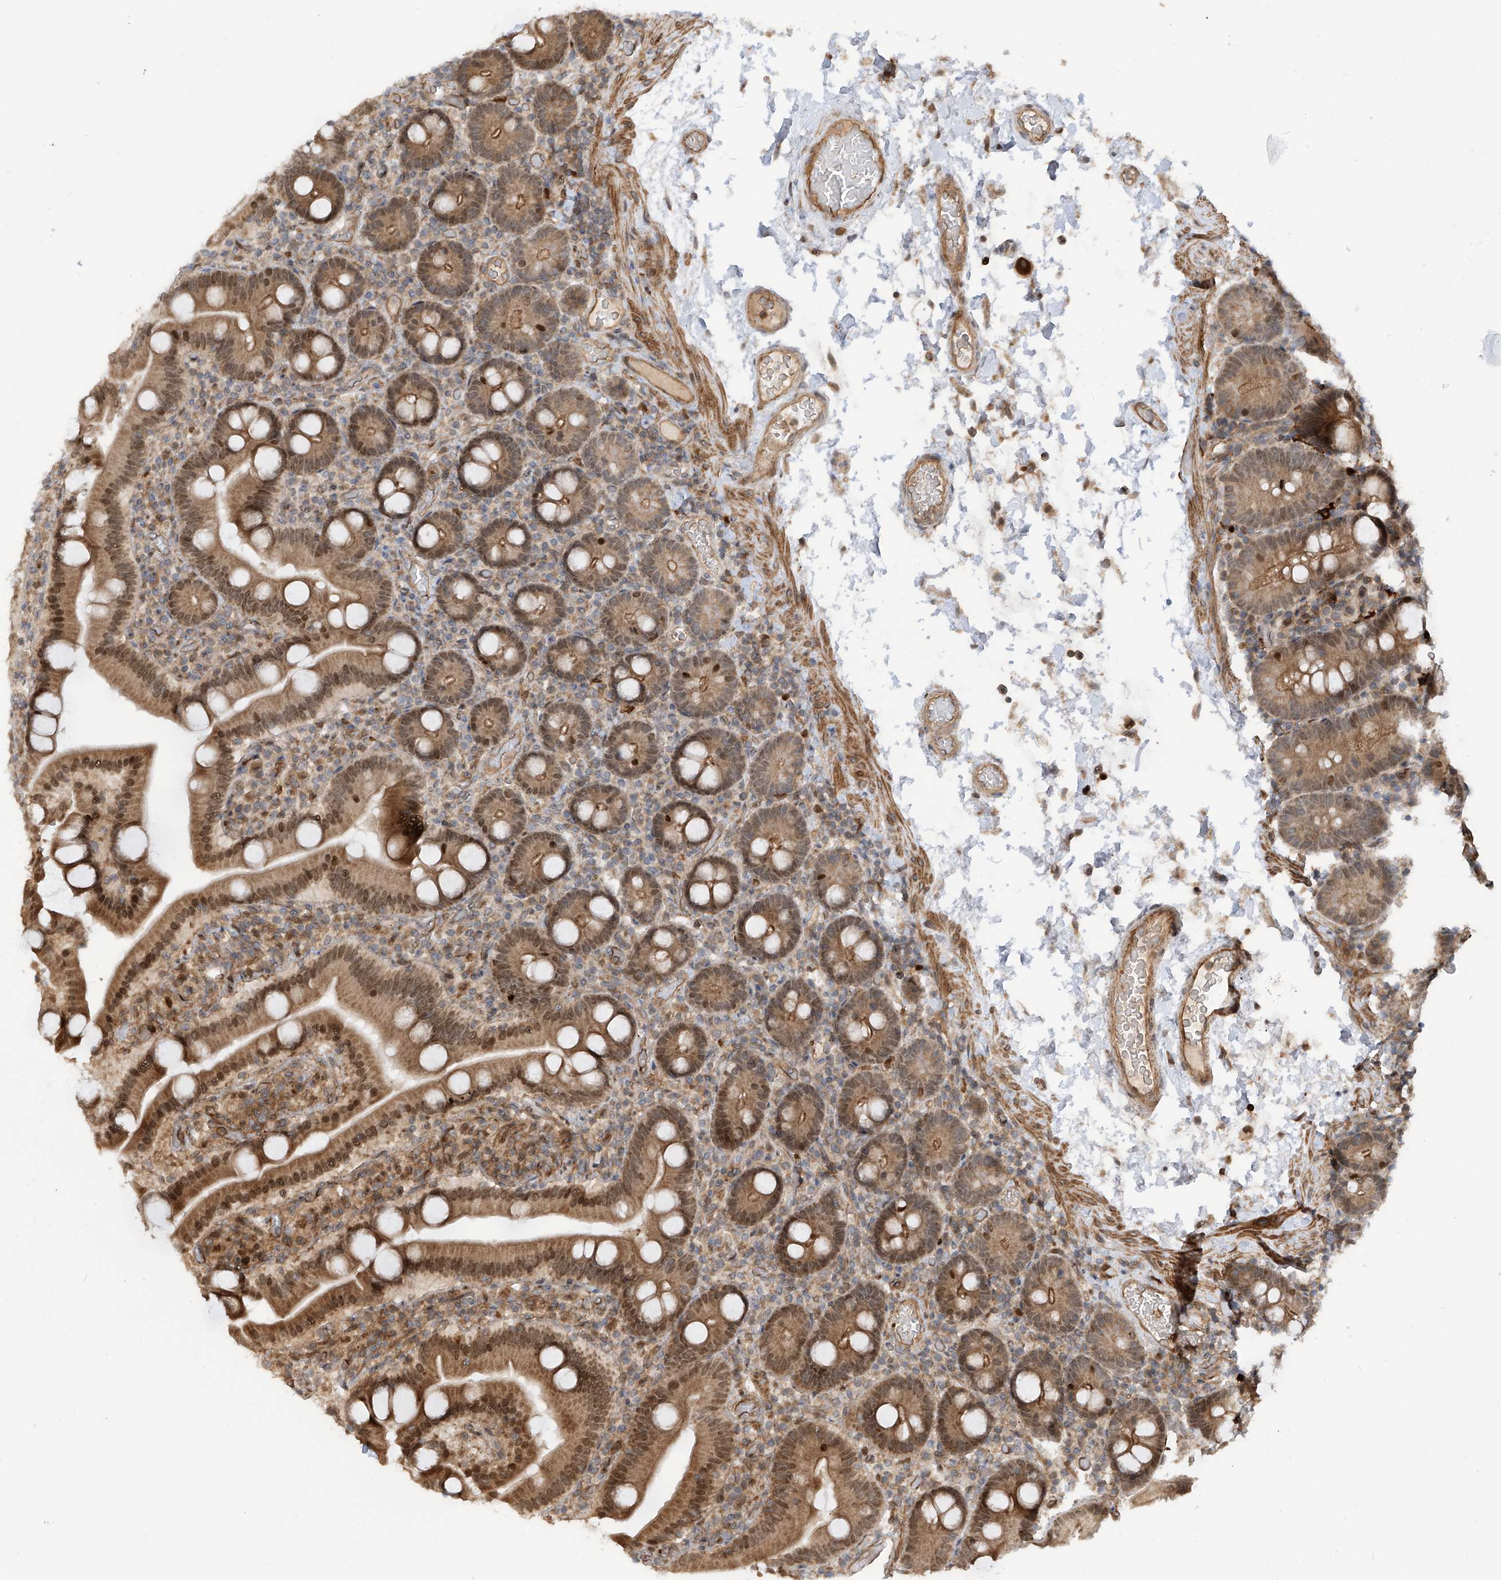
{"staining": {"intensity": "moderate", "quantity": ">75%", "location": "cytoplasmic/membranous,nuclear"}, "tissue": "duodenum", "cell_type": "Glandular cells", "image_type": "normal", "snomed": [{"axis": "morphology", "description": "Normal tissue, NOS"}, {"axis": "topography", "description": "Duodenum"}], "caption": "DAB immunohistochemical staining of benign human duodenum reveals moderate cytoplasmic/membranous,nuclear protein staining in approximately >75% of glandular cells.", "gene": "ATAD2B", "patient": {"sex": "male", "age": 55}}